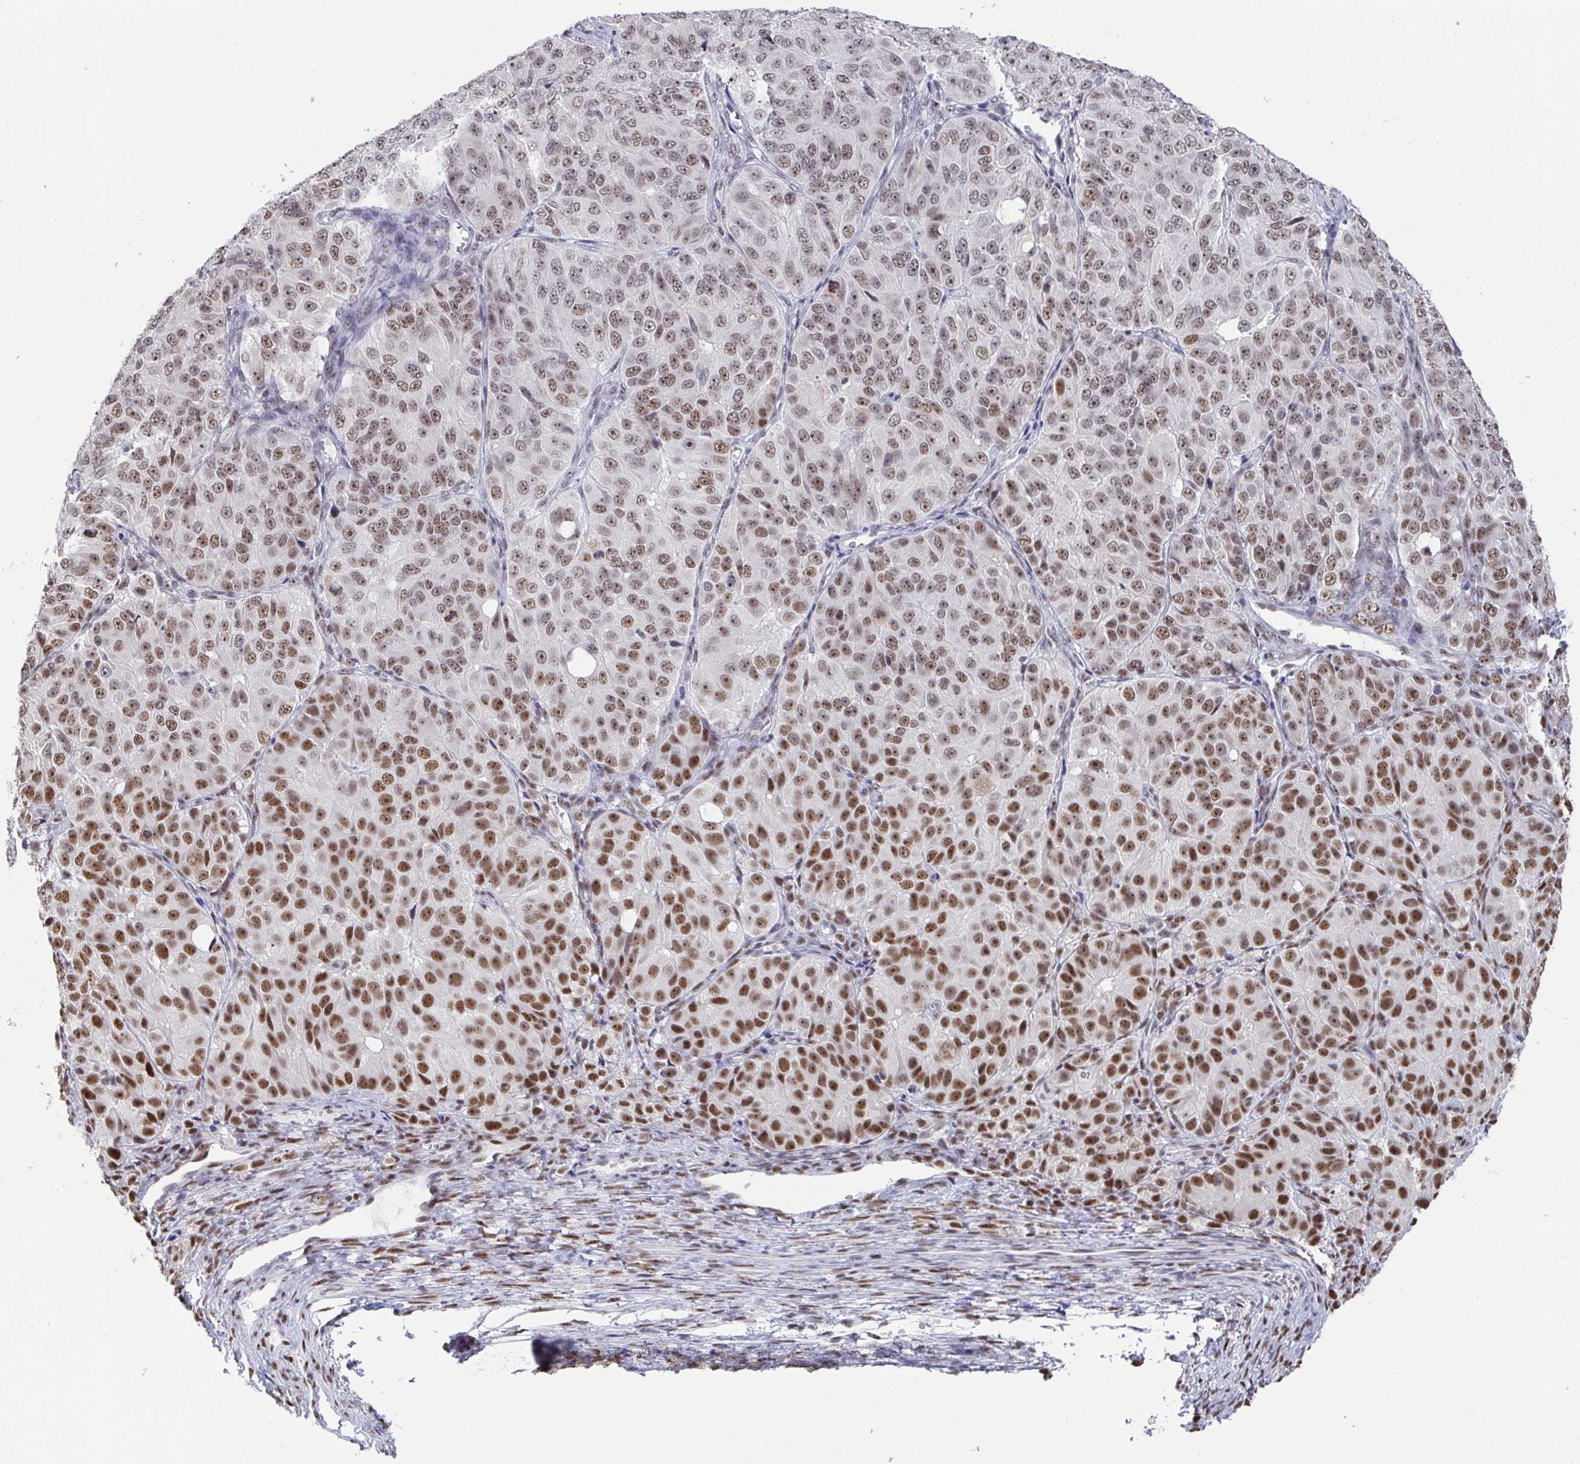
{"staining": {"intensity": "moderate", "quantity": ">75%", "location": "nuclear"}, "tissue": "ovarian cancer", "cell_type": "Tumor cells", "image_type": "cancer", "snomed": [{"axis": "morphology", "description": "Carcinoma, endometroid"}, {"axis": "topography", "description": "Ovary"}], "caption": "High-power microscopy captured an IHC photomicrograph of ovarian endometroid carcinoma, revealing moderate nuclear staining in approximately >75% of tumor cells.", "gene": "SUPT16H", "patient": {"sex": "female", "age": 51}}